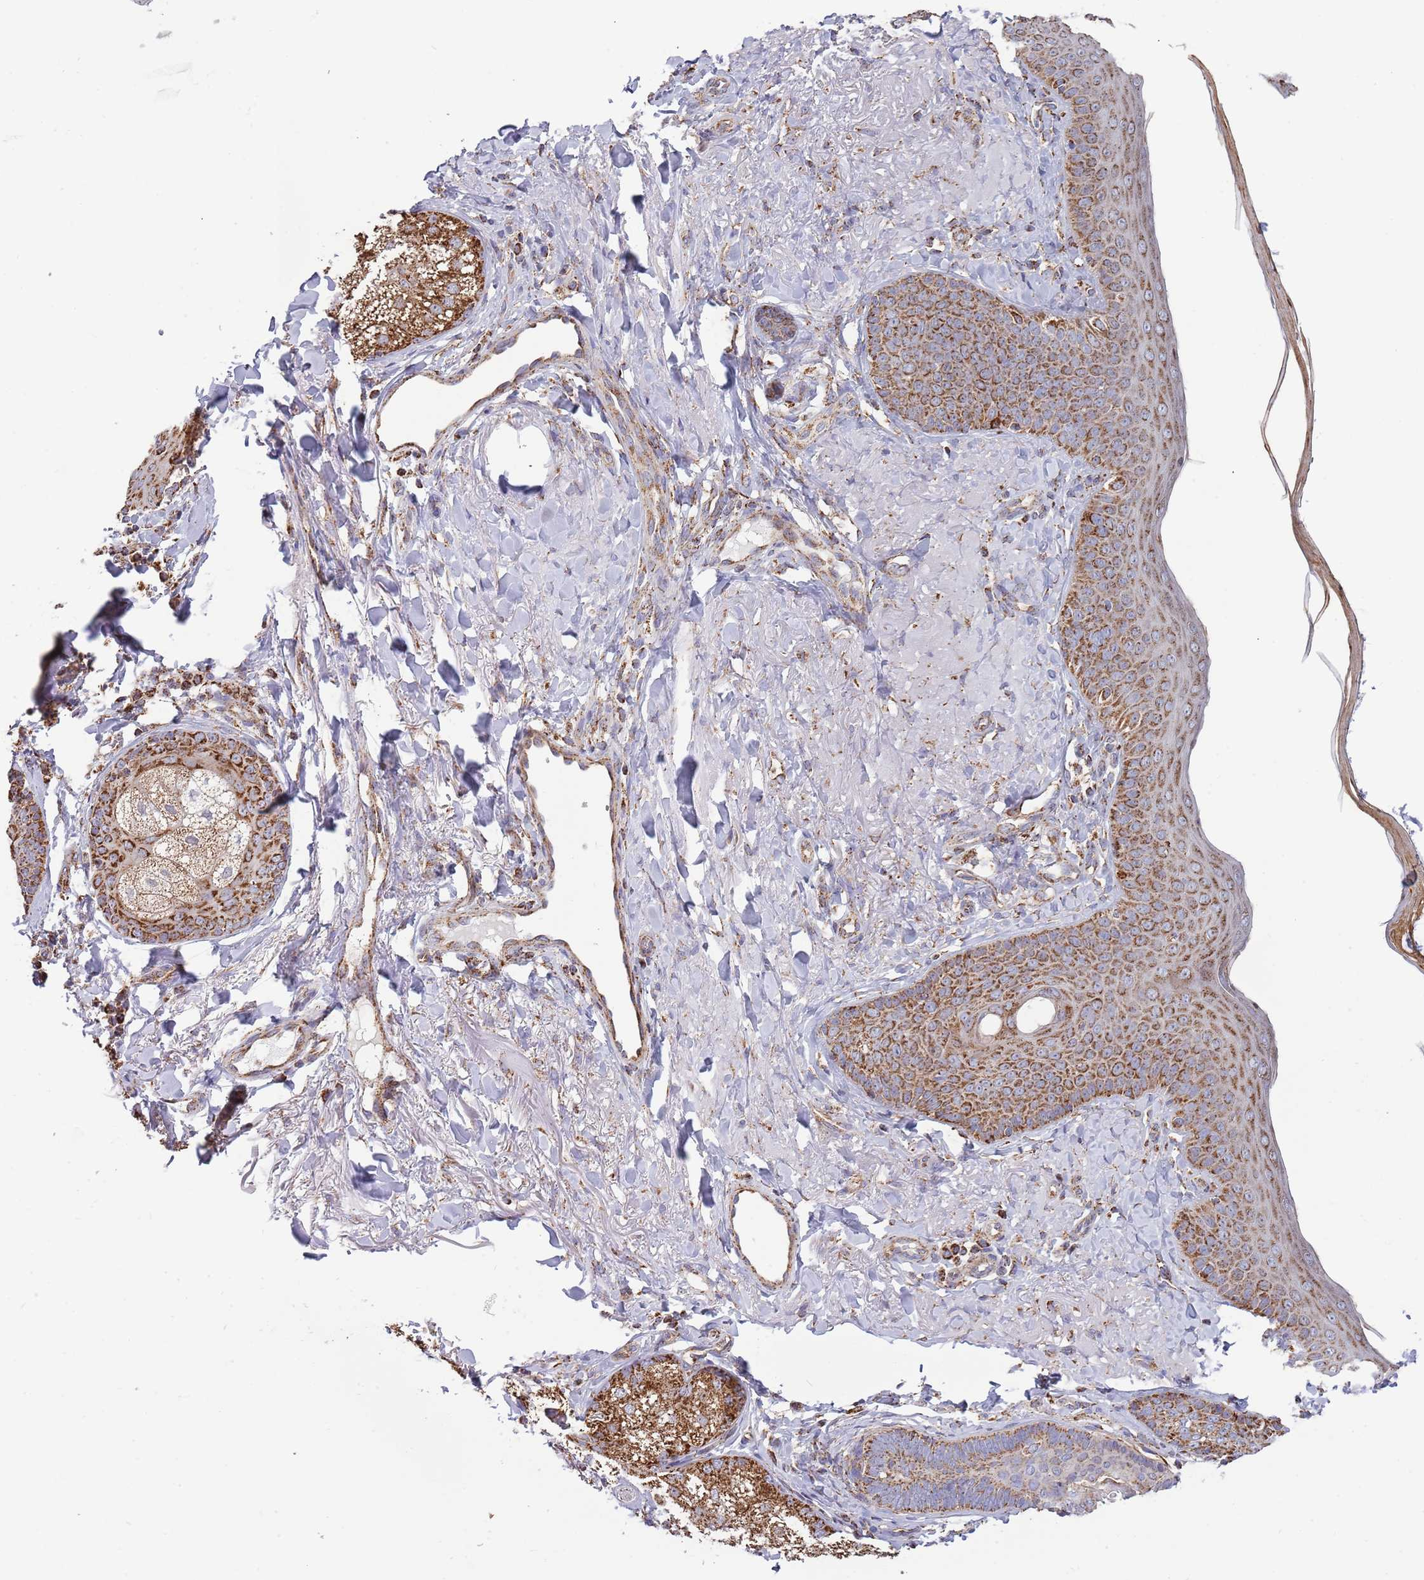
{"staining": {"intensity": "moderate", "quantity": ">75%", "location": "cytoplasmic/membranous"}, "tissue": "skin", "cell_type": "Fibroblasts", "image_type": "normal", "snomed": [{"axis": "morphology", "description": "Normal tissue, NOS"}, {"axis": "topography", "description": "Skin"}], "caption": "This image shows immunohistochemistry staining of unremarkable human skin, with medium moderate cytoplasmic/membranous positivity in approximately >75% of fibroblasts.", "gene": "VPS16", "patient": {"sex": "male", "age": 57}}